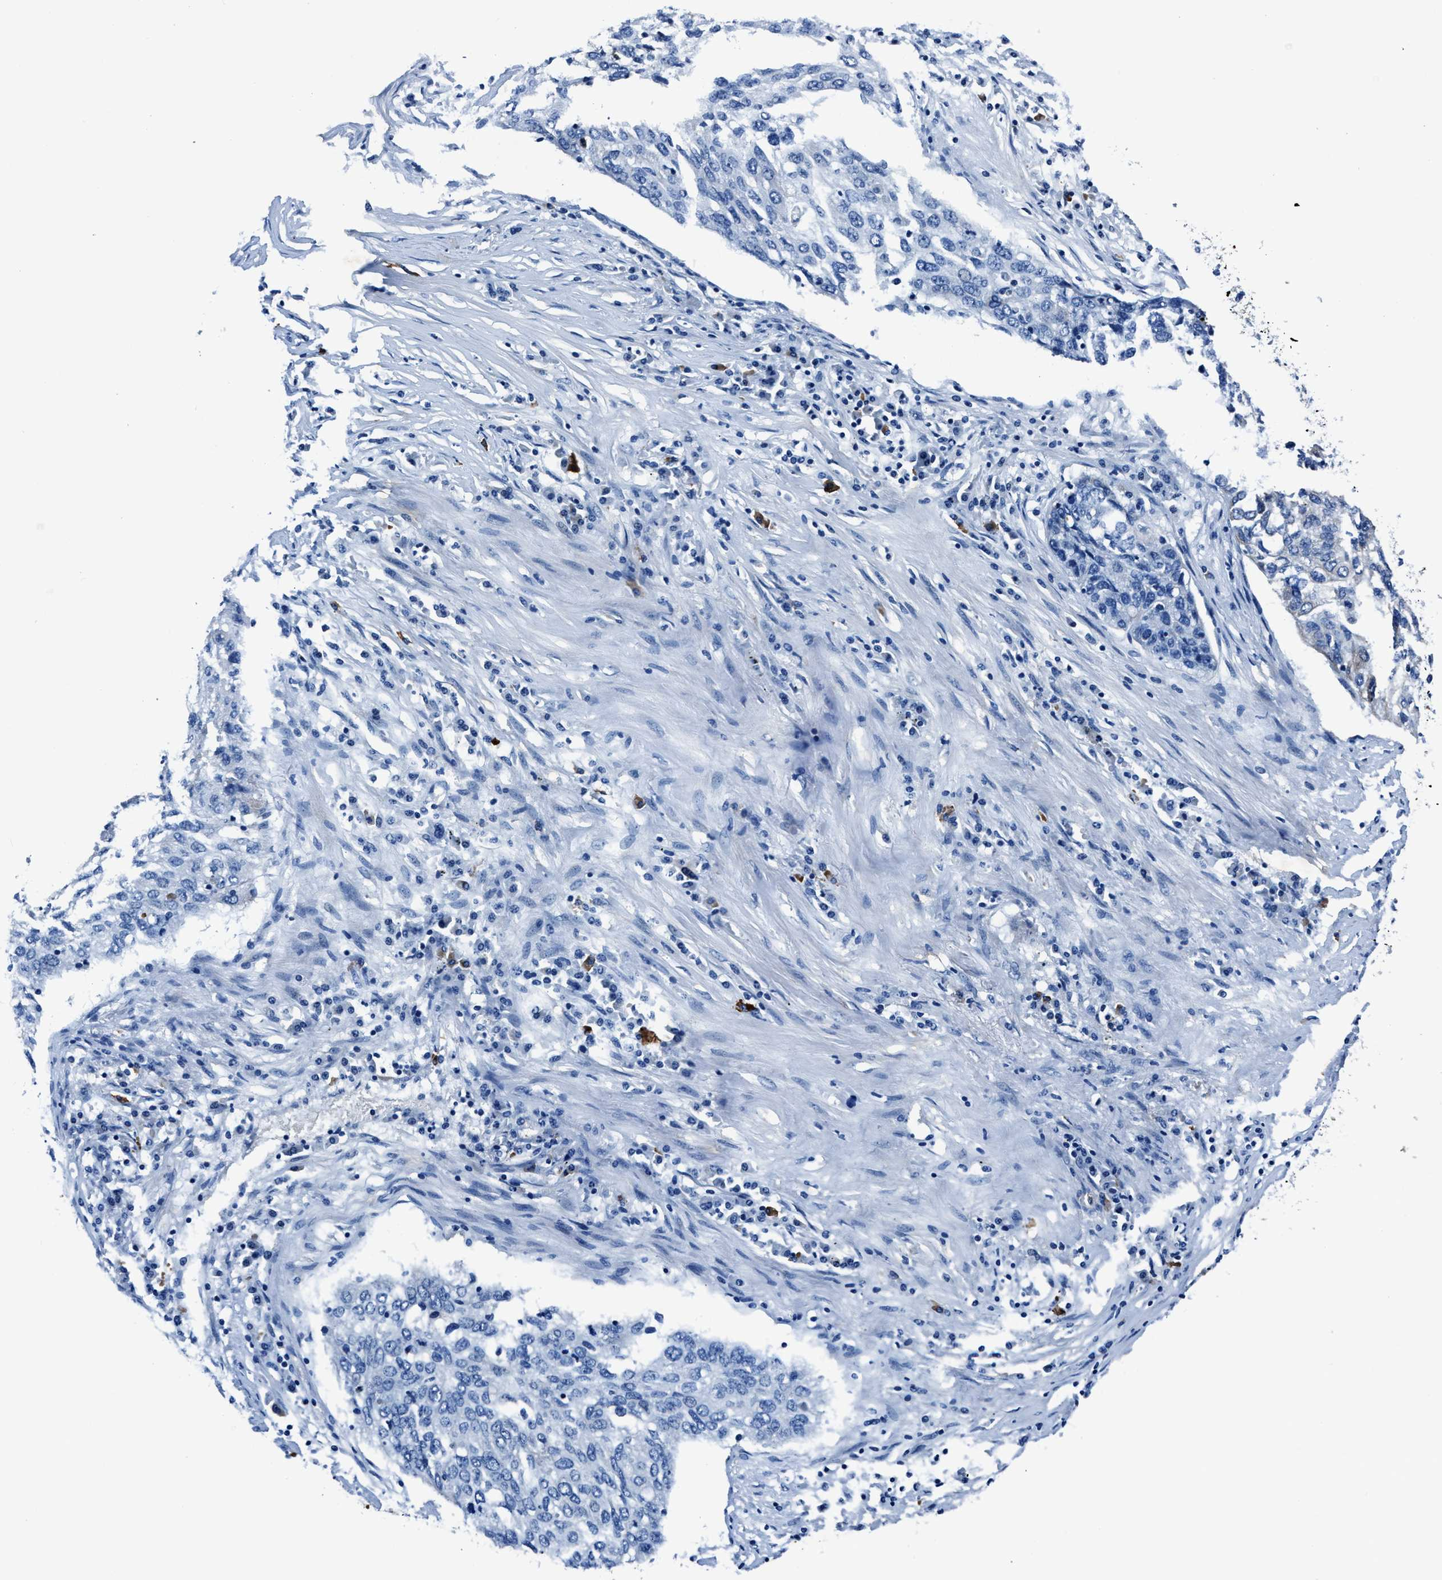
{"staining": {"intensity": "negative", "quantity": "none", "location": "none"}, "tissue": "lung cancer", "cell_type": "Tumor cells", "image_type": "cancer", "snomed": [{"axis": "morphology", "description": "Squamous cell carcinoma, NOS"}, {"axis": "topography", "description": "Lung"}], "caption": "A high-resolution histopathology image shows immunohistochemistry staining of squamous cell carcinoma (lung), which displays no significant expression in tumor cells.", "gene": "NACAD", "patient": {"sex": "female", "age": 63}}